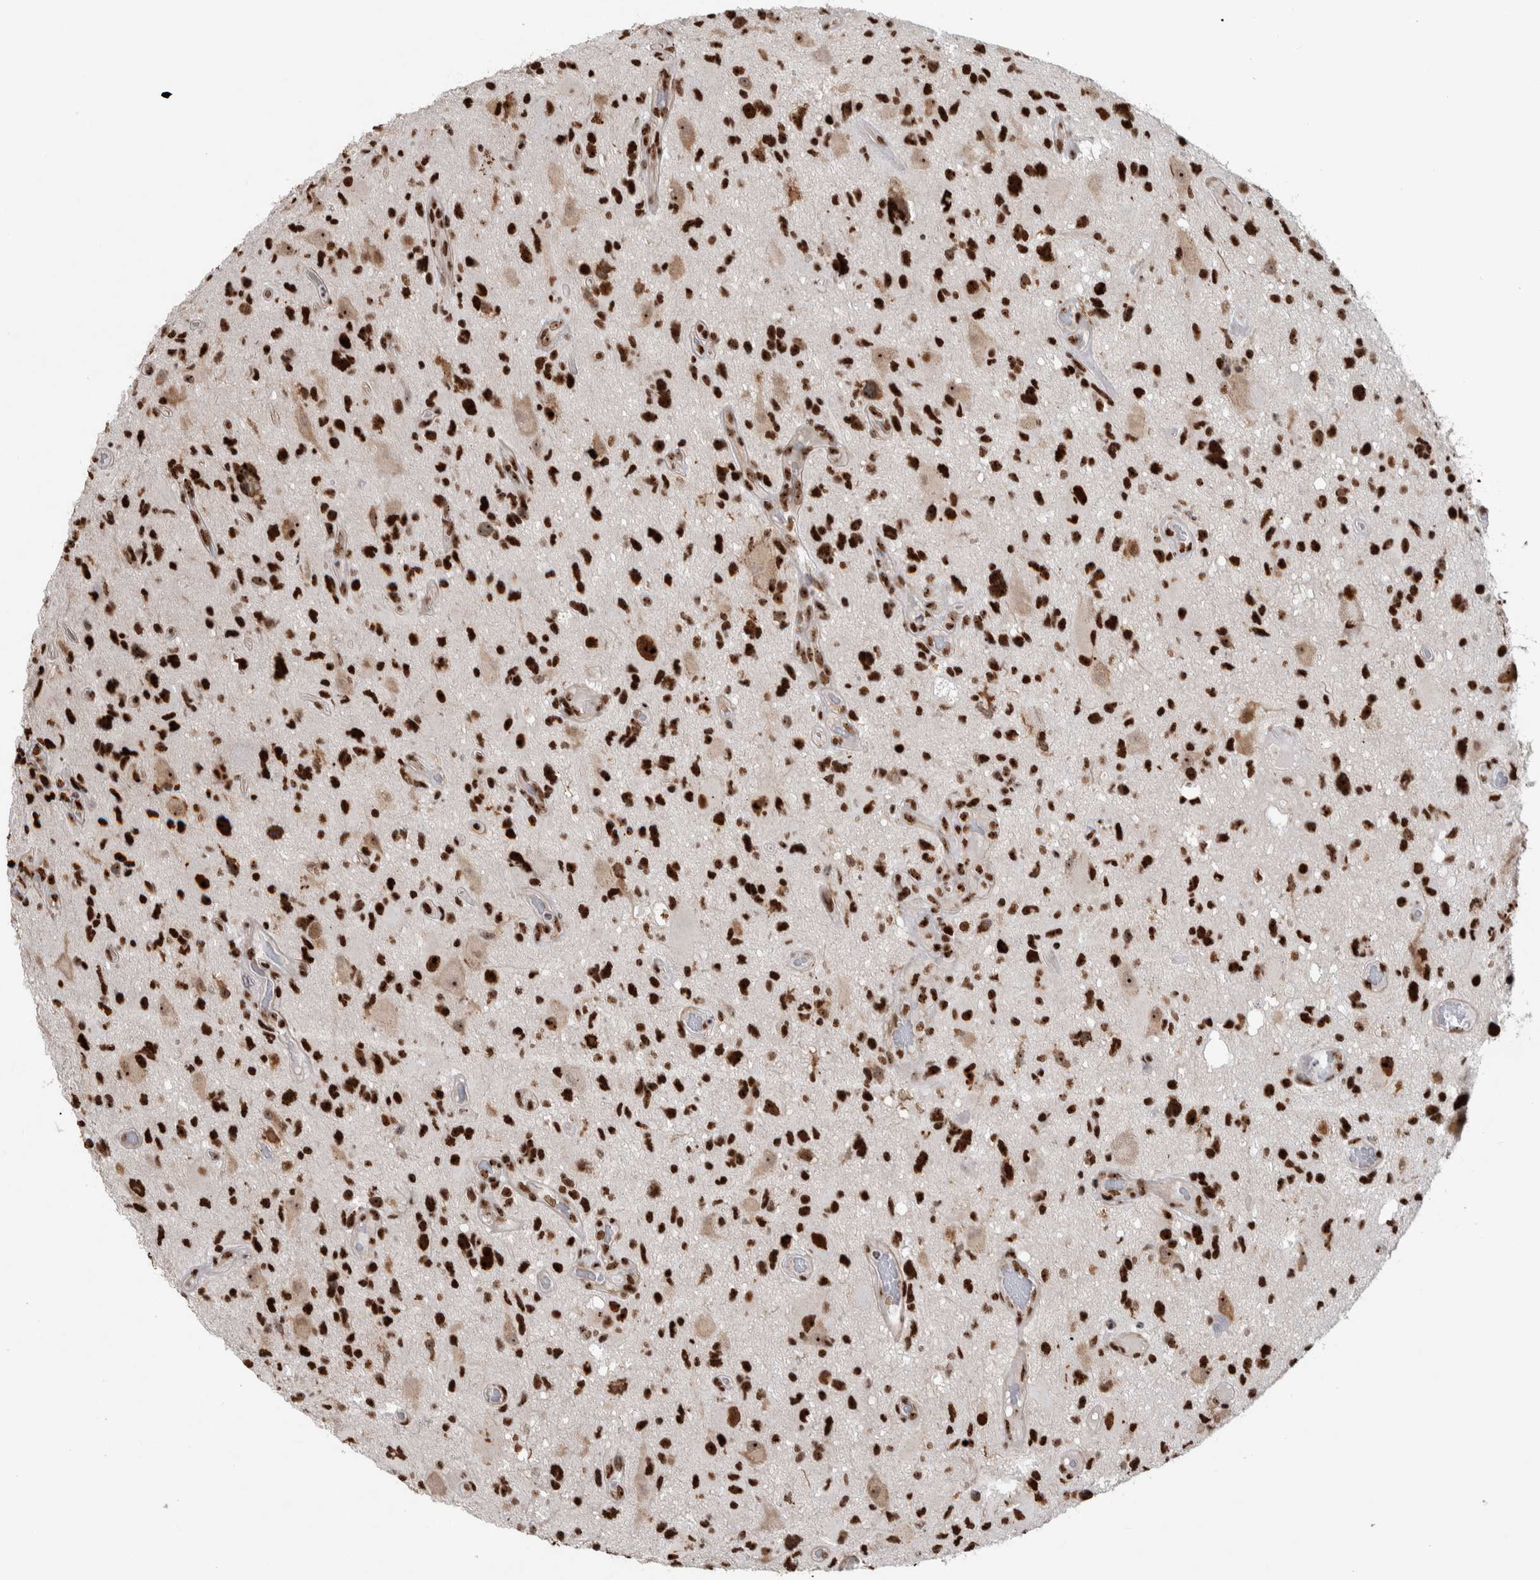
{"staining": {"intensity": "strong", "quantity": ">75%", "location": "nuclear"}, "tissue": "glioma", "cell_type": "Tumor cells", "image_type": "cancer", "snomed": [{"axis": "morphology", "description": "Glioma, malignant, High grade"}, {"axis": "topography", "description": "Brain"}], "caption": "A high-resolution photomicrograph shows immunohistochemistry staining of glioma, which shows strong nuclear positivity in about >75% of tumor cells. The staining is performed using DAB brown chromogen to label protein expression. The nuclei are counter-stained blue using hematoxylin.", "gene": "NCL", "patient": {"sex": "male", "age": 33}}